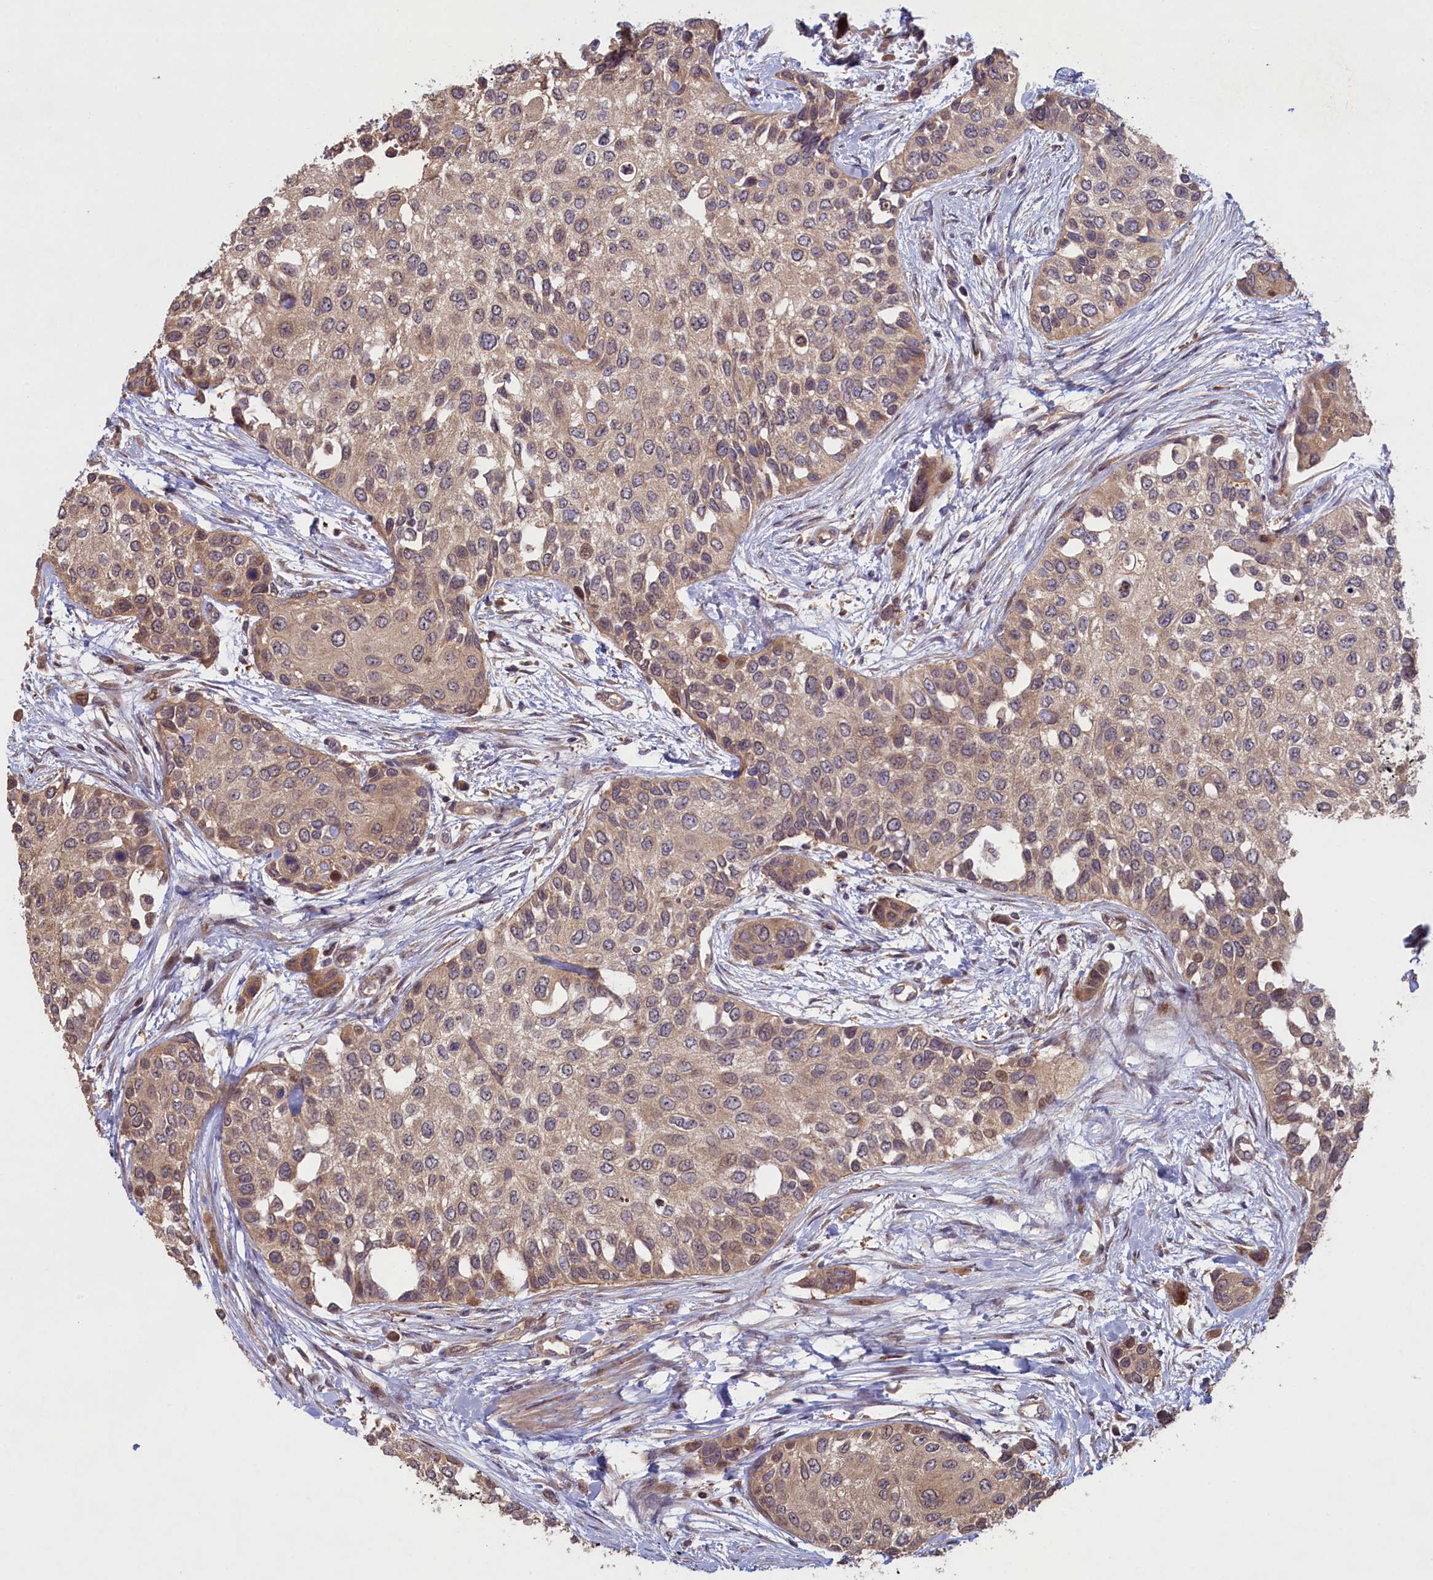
{"staining": {"intensity": "weak", "quantity": ">75%", "location": "cytoplasmic/membranous"}, "tissue": "urothelial cancer", "cell_type": "Tumor cells", "image_type": "cancer", "snomed": [{"axis": "morphology", "description": "Normal tissue, NOS"}, {"axis": "morphology", "description": "Urothelial carcinoma, High grade"}, {"axis": "topography", "description": "Vascular tissue"}, {"axis": "topography", "description": "Urinary bladder"}], "caption": "Protein expression analysis of human urothelial cancer reveals weak cytoplasmic/membranous positivity in approximately >75% of tumor cells. (Stains: DAB in brown, nuclei in blue, Microscopy: brightfield microscopy at high magnification).", "gene": "CIAO2B", "patient": {"sex": "female", "age": 56}}